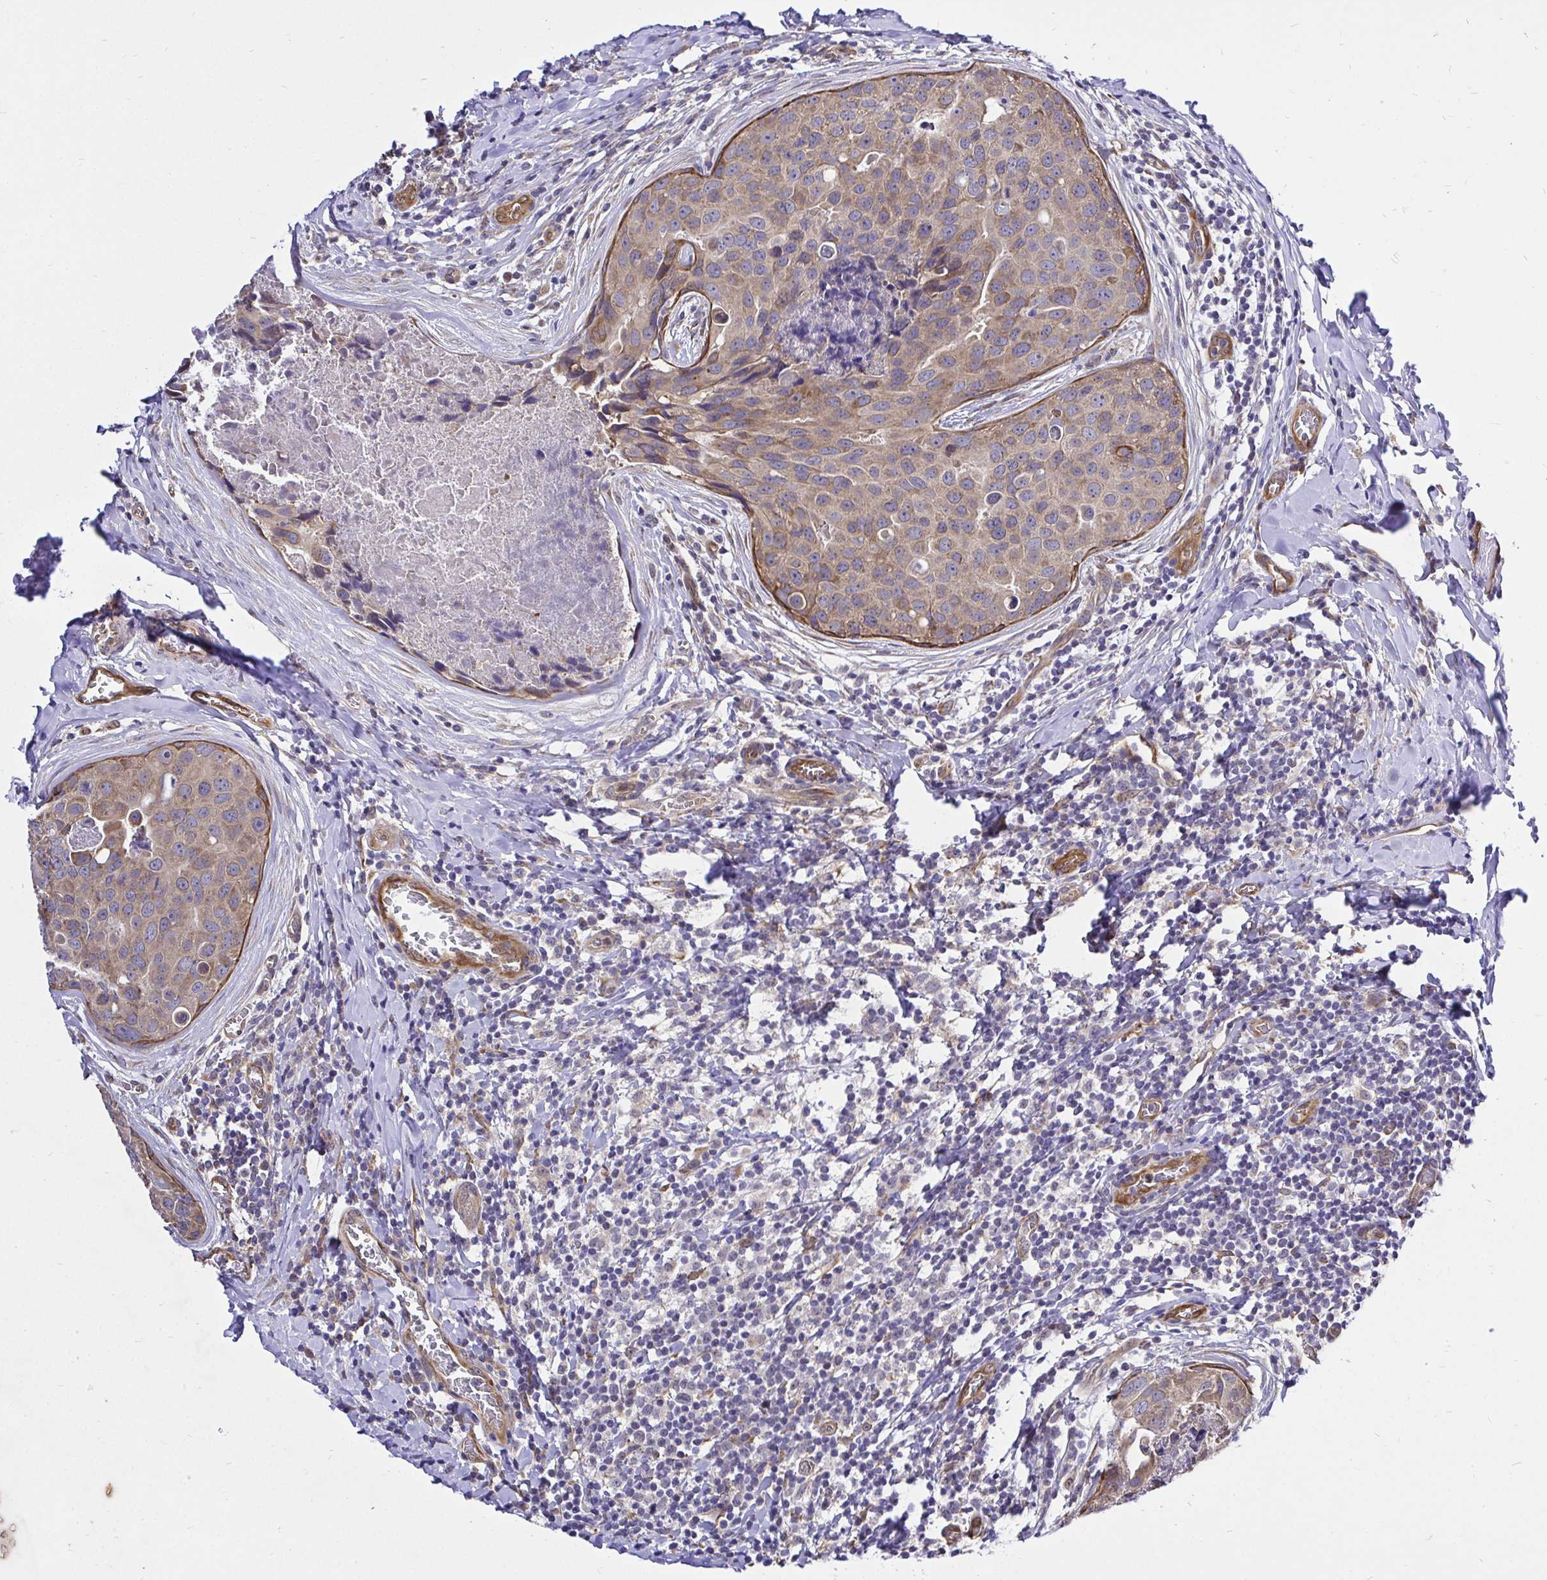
{"staining": {"intensity": "weak", "quantity": ">75%", "location": "cytoplasmic/membranous"}, "tissue": "breast cancer", "cell_type": "Tumor cells", "image_type": "cancer", "snomed": [{"axis": "morphology", "description": "Duct carcinoma"}, {"axis": "topography", "description": "Breast"}], "caption": "Immunohistochemical staining of human breast invasive ductal carcinoma reveals weak cytoplasmic/membranous protein staining in approximately >75% of tumor cells. Using DAB (3,3'-diaminobenzidine) (brown) and hematoxylin (blue) stains, captured at high magnification using brightfield microscopy.", "gene": "CCDC122", "patient": {"sex": "female", "age": 24}}